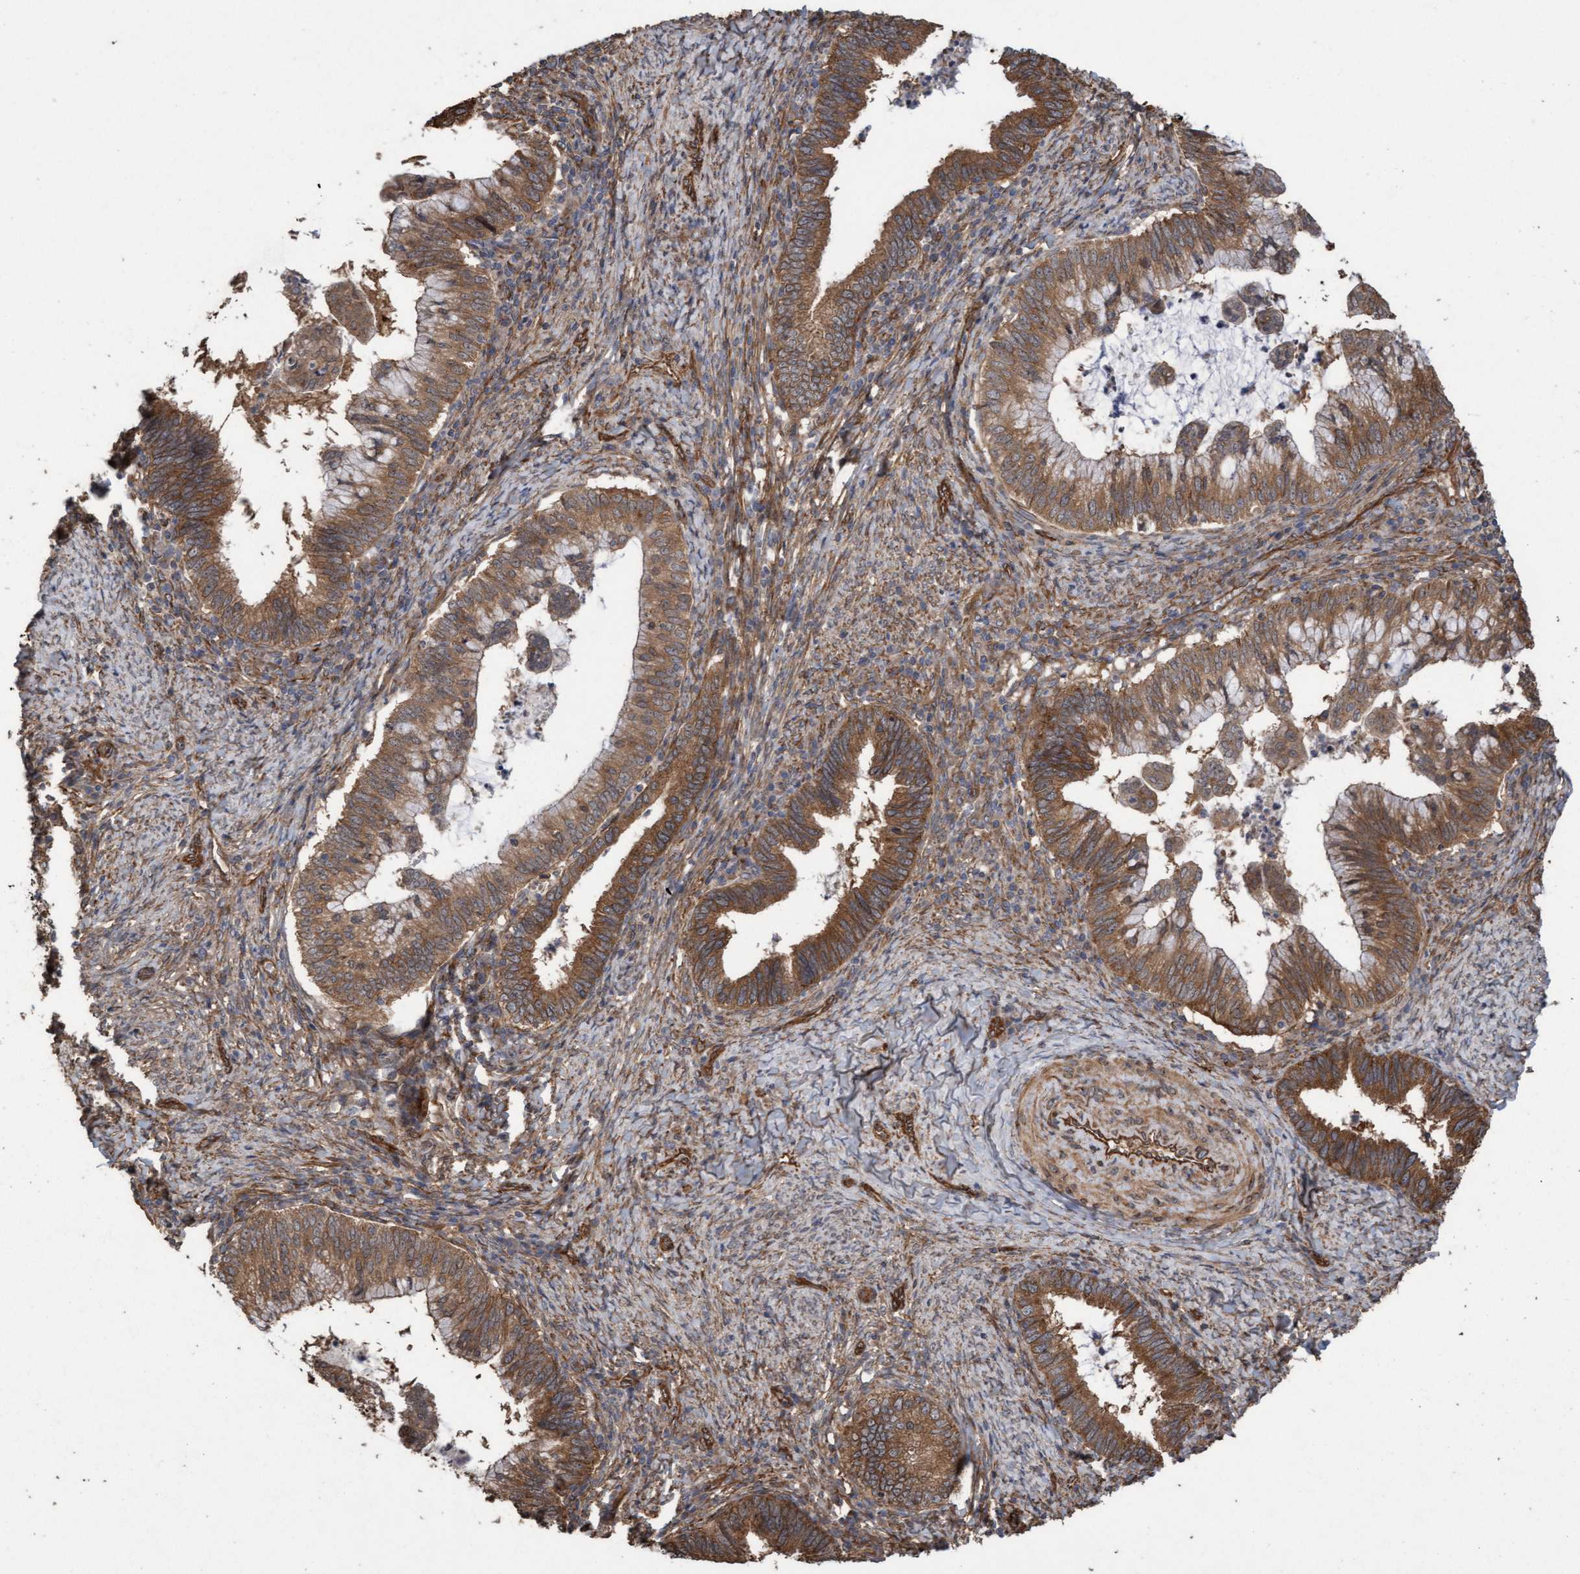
{"staining": {"intensity": "strong", "quantity": ">75%", "location": "cytoplasmic/membranous"}, "tissue": "cervical cancer", "cell_type": "Tumor cells", "image_type": "cancer", "snomed": [{"axis": "morphology", "description": "Adenocarcinoma, NOS"}, {"axis": "topography", "description": "Cervix"}], "caption": "Immunohistochemical staining of adenocarcinoma (cervical) shows strong cytoplasmic/membranous protein staining in about >75% of tumor cells.", "gene": "CDC42EP4", "patient": {"sex": "female", "age": 36}}